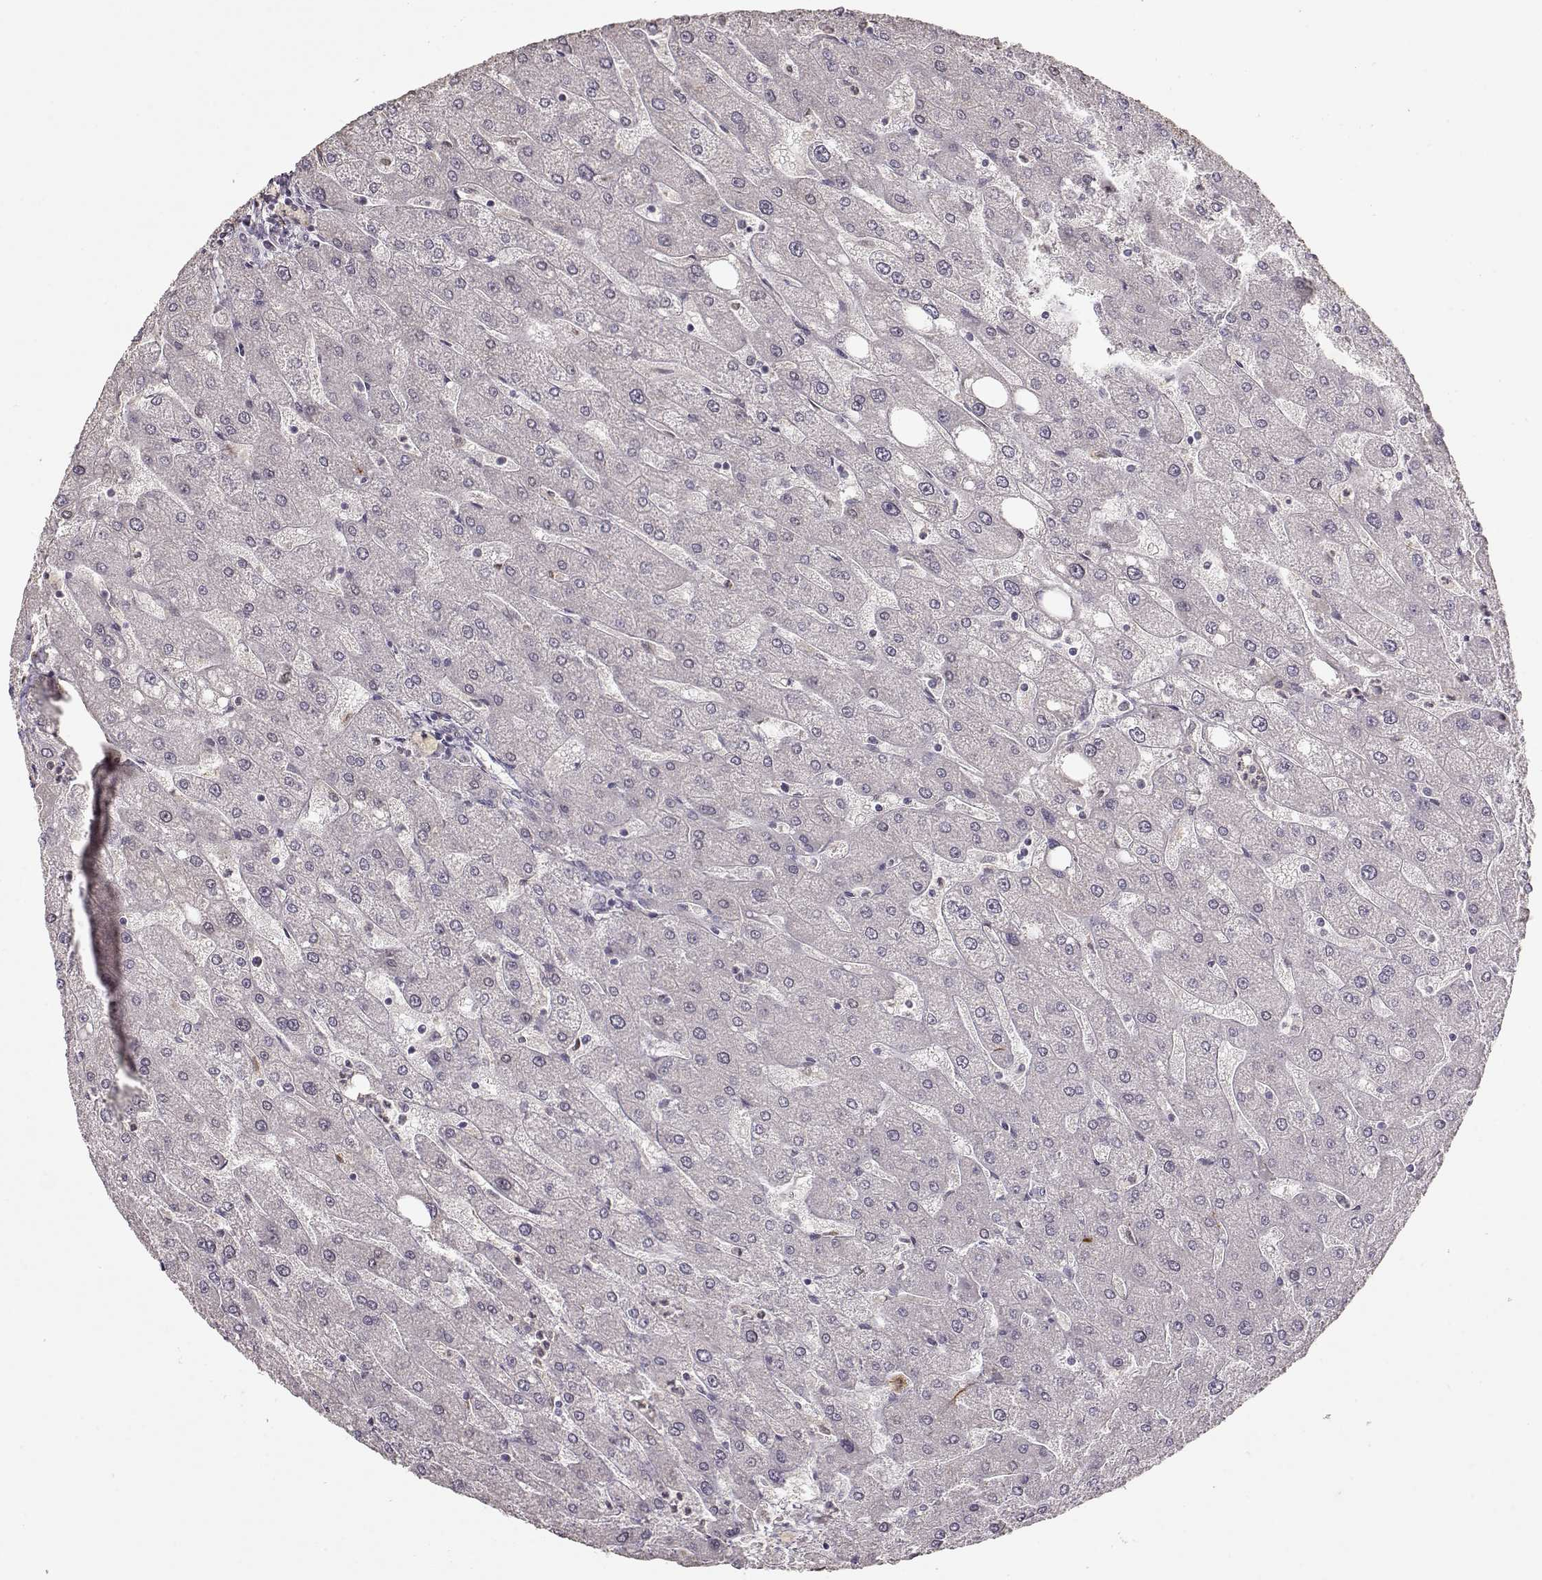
{"staining": {"intensity": "negative", "quantity": "none", "location": "none"}, "tissue": "liver", "cell_type": "Cholangiocytes", "image_type": "normal", "snomed": [{"axis": "morphology", "description": "Normal tissue, NOS"}, {"axis": "topography", "description": "Liver"}], "caption": "A high-resolution photomicrograph shows immunohistochemistry staining of unremarkable liver, which shows no significant positivity in cholangiocytes.", "gene": "S100B", "patient": {"sex": "male", "age": 67}}